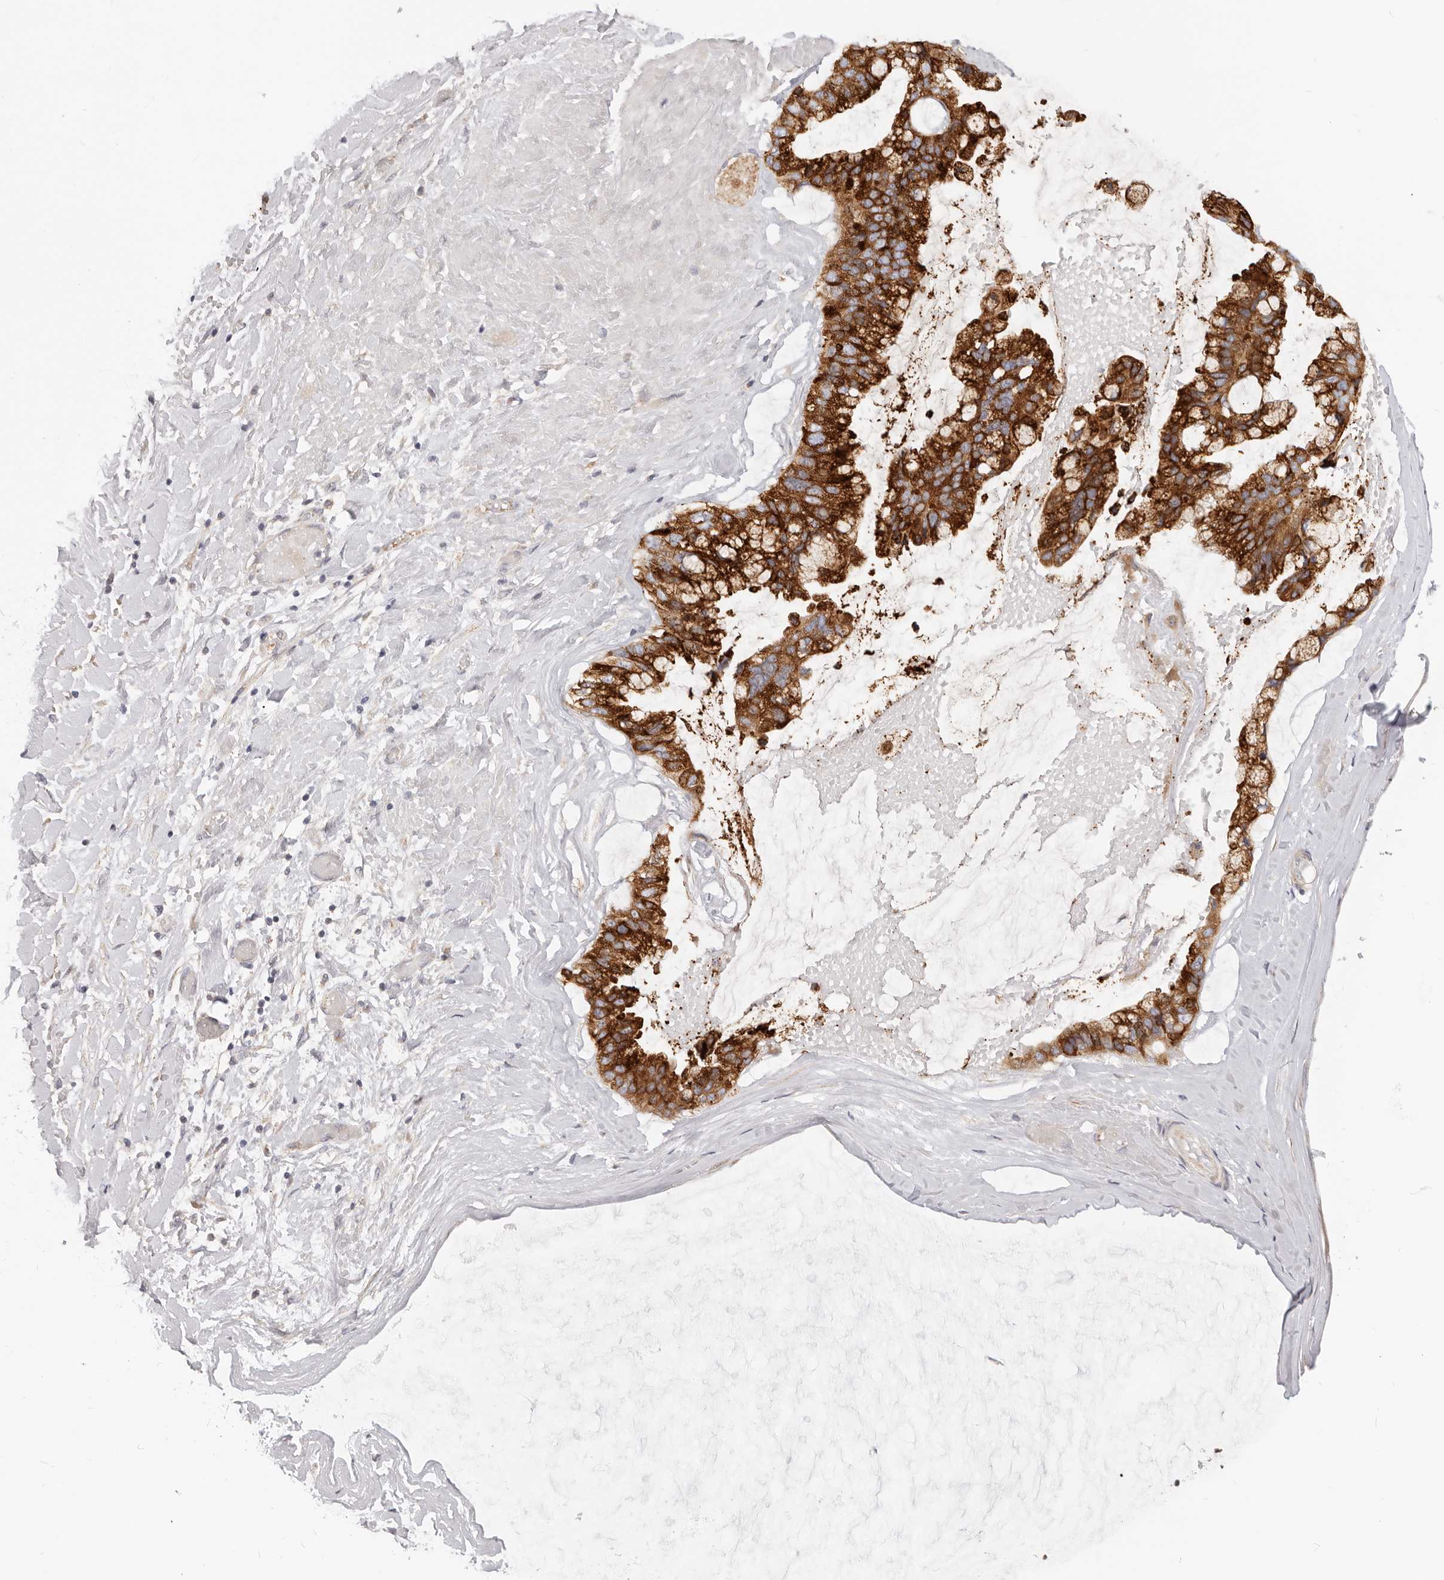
{"staining": {"intensity": "strong", "quantity": ">75%", "location": "cytoplasmic/membranous"}, "tissue": "ovarian cancer", "cell_type": "Tumor cells", "image_type": "cancer", "snomed": [{"axis": "morphology", "description": "Cystadenocarcinoma, mucinous, NOS"}, {"axis": "topography", "description": "Ovary"}], "caption": "Ovarian mucinous cystadenocarcinoma stained with IHC reveals strong cytoplasmic/membranous positivity in about >75% of tumor cells.", "gene": "TFB2M", "patient": {"sex": "female", "age": 39}}